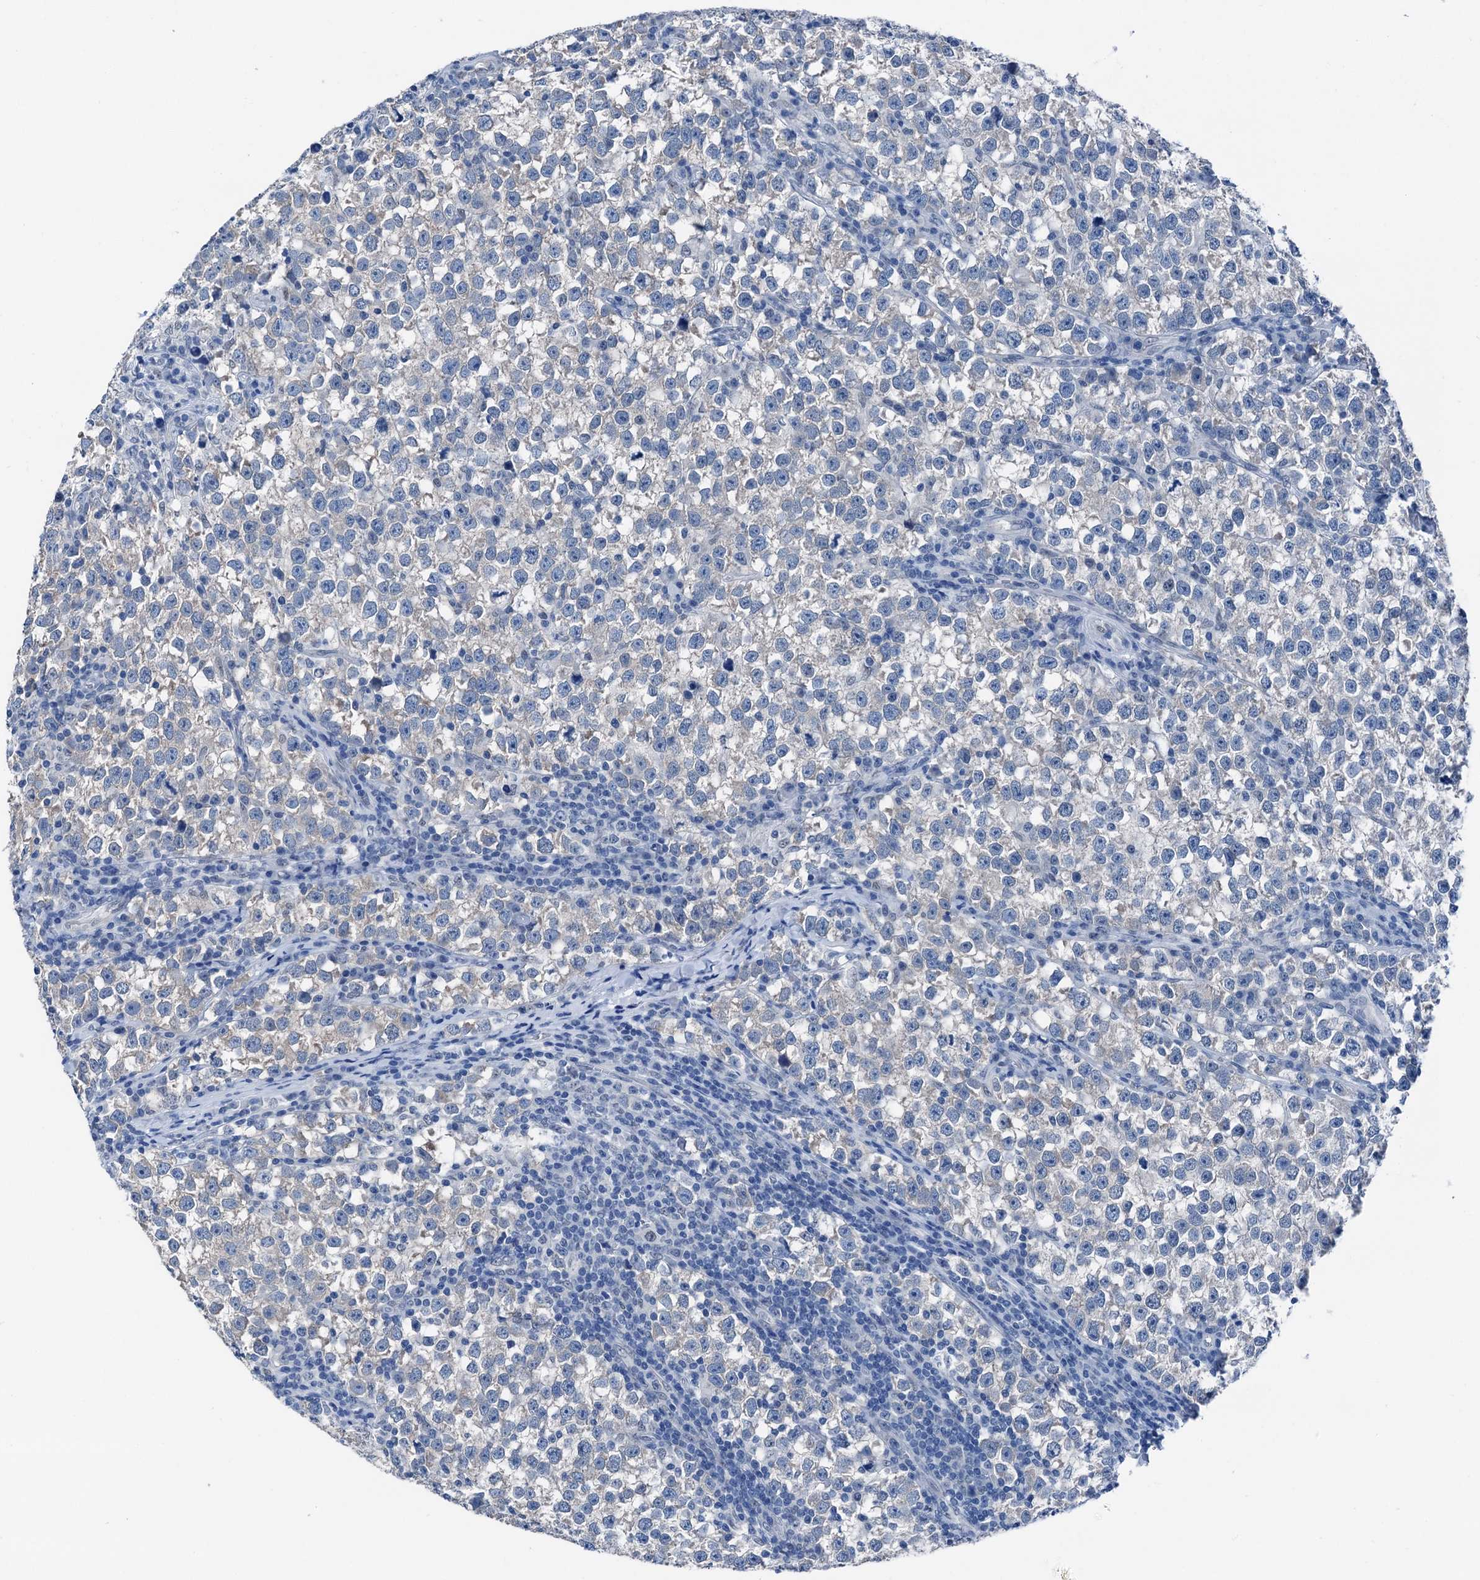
{"staining": {"intensity": "negative", "quantity": "none", "location": "none"}, "tissue": "testis cancer", "cell_type": "Tumor cells", "image_type": "cancer", "snomed": [{"axis": "morphology", "description": "Normal tissue, NOS"}, {"axis": "morphology", "description": "Seminoma, NOS"}, {"axis": "topography", "description": "Testis"}], "caption": "Tumor cells show no significant expression in seminoma (testis).", "gene": "CBLN3", "patient": {"sex": "male", "age": 43}}